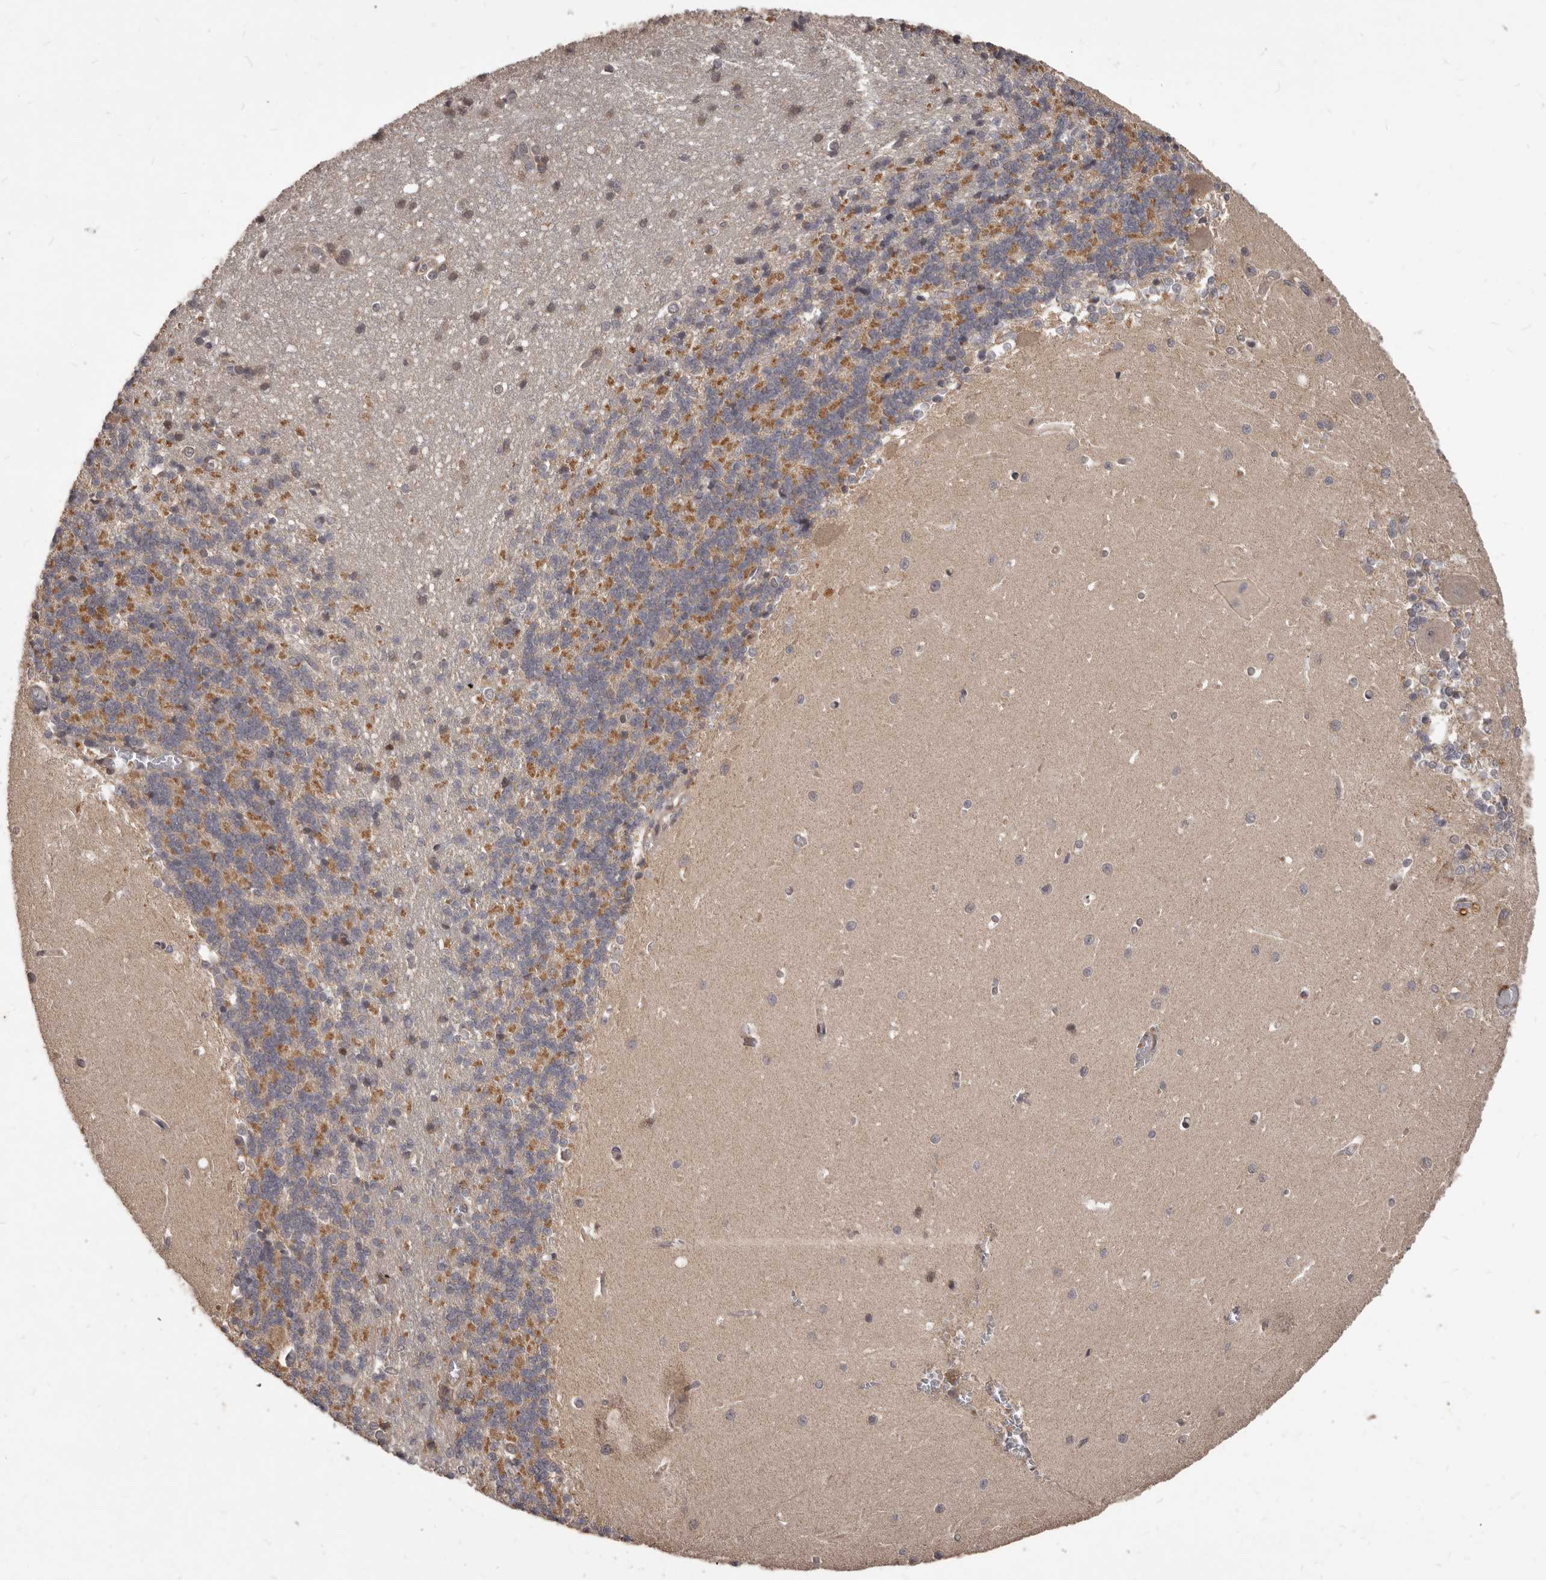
{"staining": {"intensity": "moderate", "quantity": ">75%", "location": "cytoplasmic/membranous"}, "tissue": "cerebellum", "cell_type": "Cells in granular layer", "image_type": "normal", "snomed": [{"axis": "morphology", "description": "Normal tissue, NOS"}, {"axis": "topography", "description": "Cerebellum"}], "caption": "A high-resolution micrograph shows IHC staining of benign cerebellum, which shows moderate cytoplasmic/membranous positivity in approximately >75% of cells in granular layer.", "gene": "GABPB2", "patient": {"sex": "male", "age": 37}}